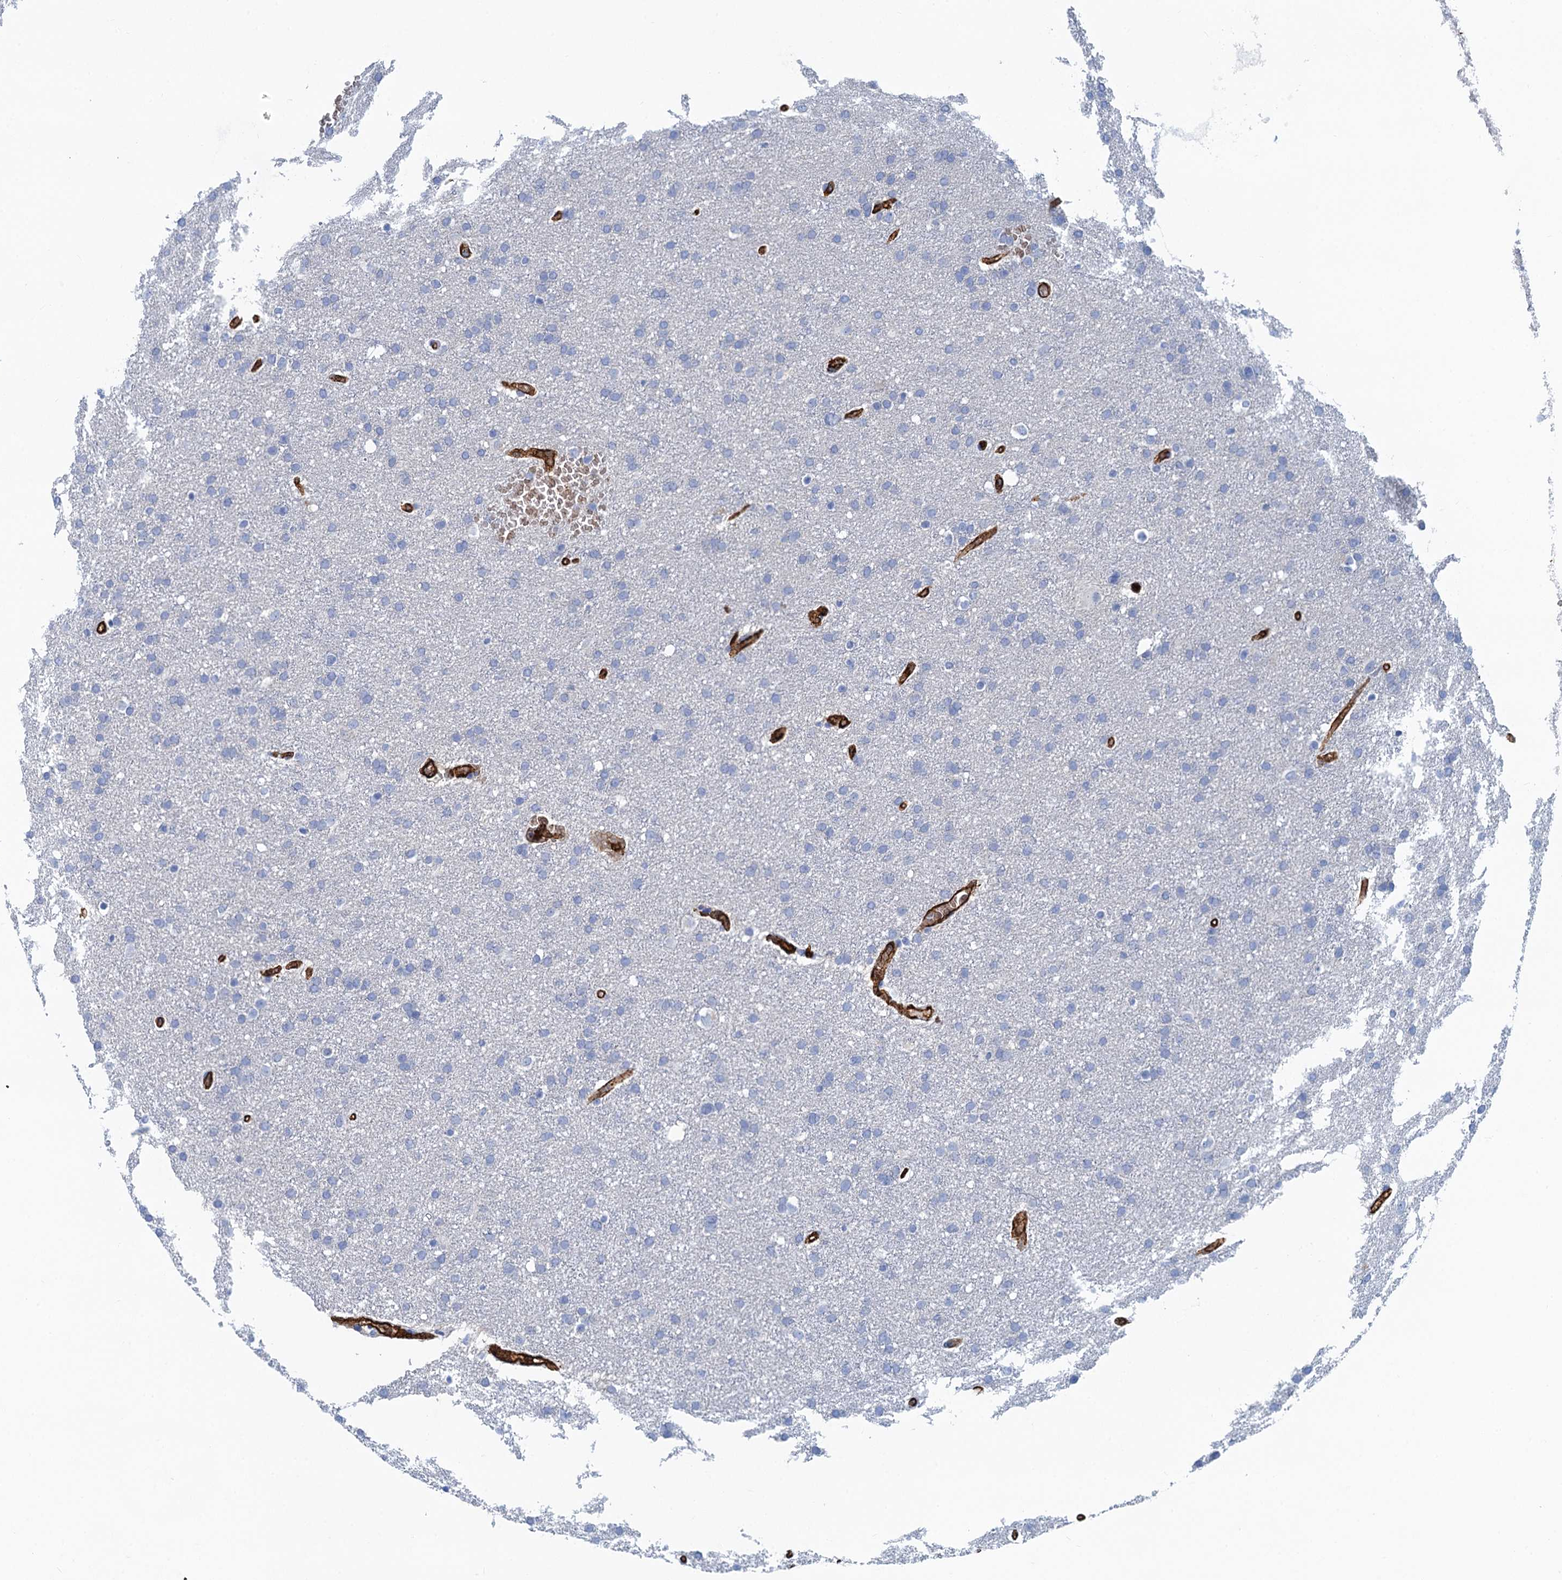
{"staining": {"intensity": "negative", "quantity": "none", "location": "none"}, "tissue": "glioma", "cell_type": "Tumor cells", "image_type": "cancer", "snomed": [{"axis": "morphology", "description": "Glioma, malignant, High grade"}, {"axis": "topography", "description": "Cerebral cortex"}], "caption": "This image is of glioma stained with immunohistochemistry to label a protein in brown with the nuclei are counter-stained blue. There is no staining in tumor cells.", "gene": "MYADML2", "patient": {"sex": "female", "age": 36}}